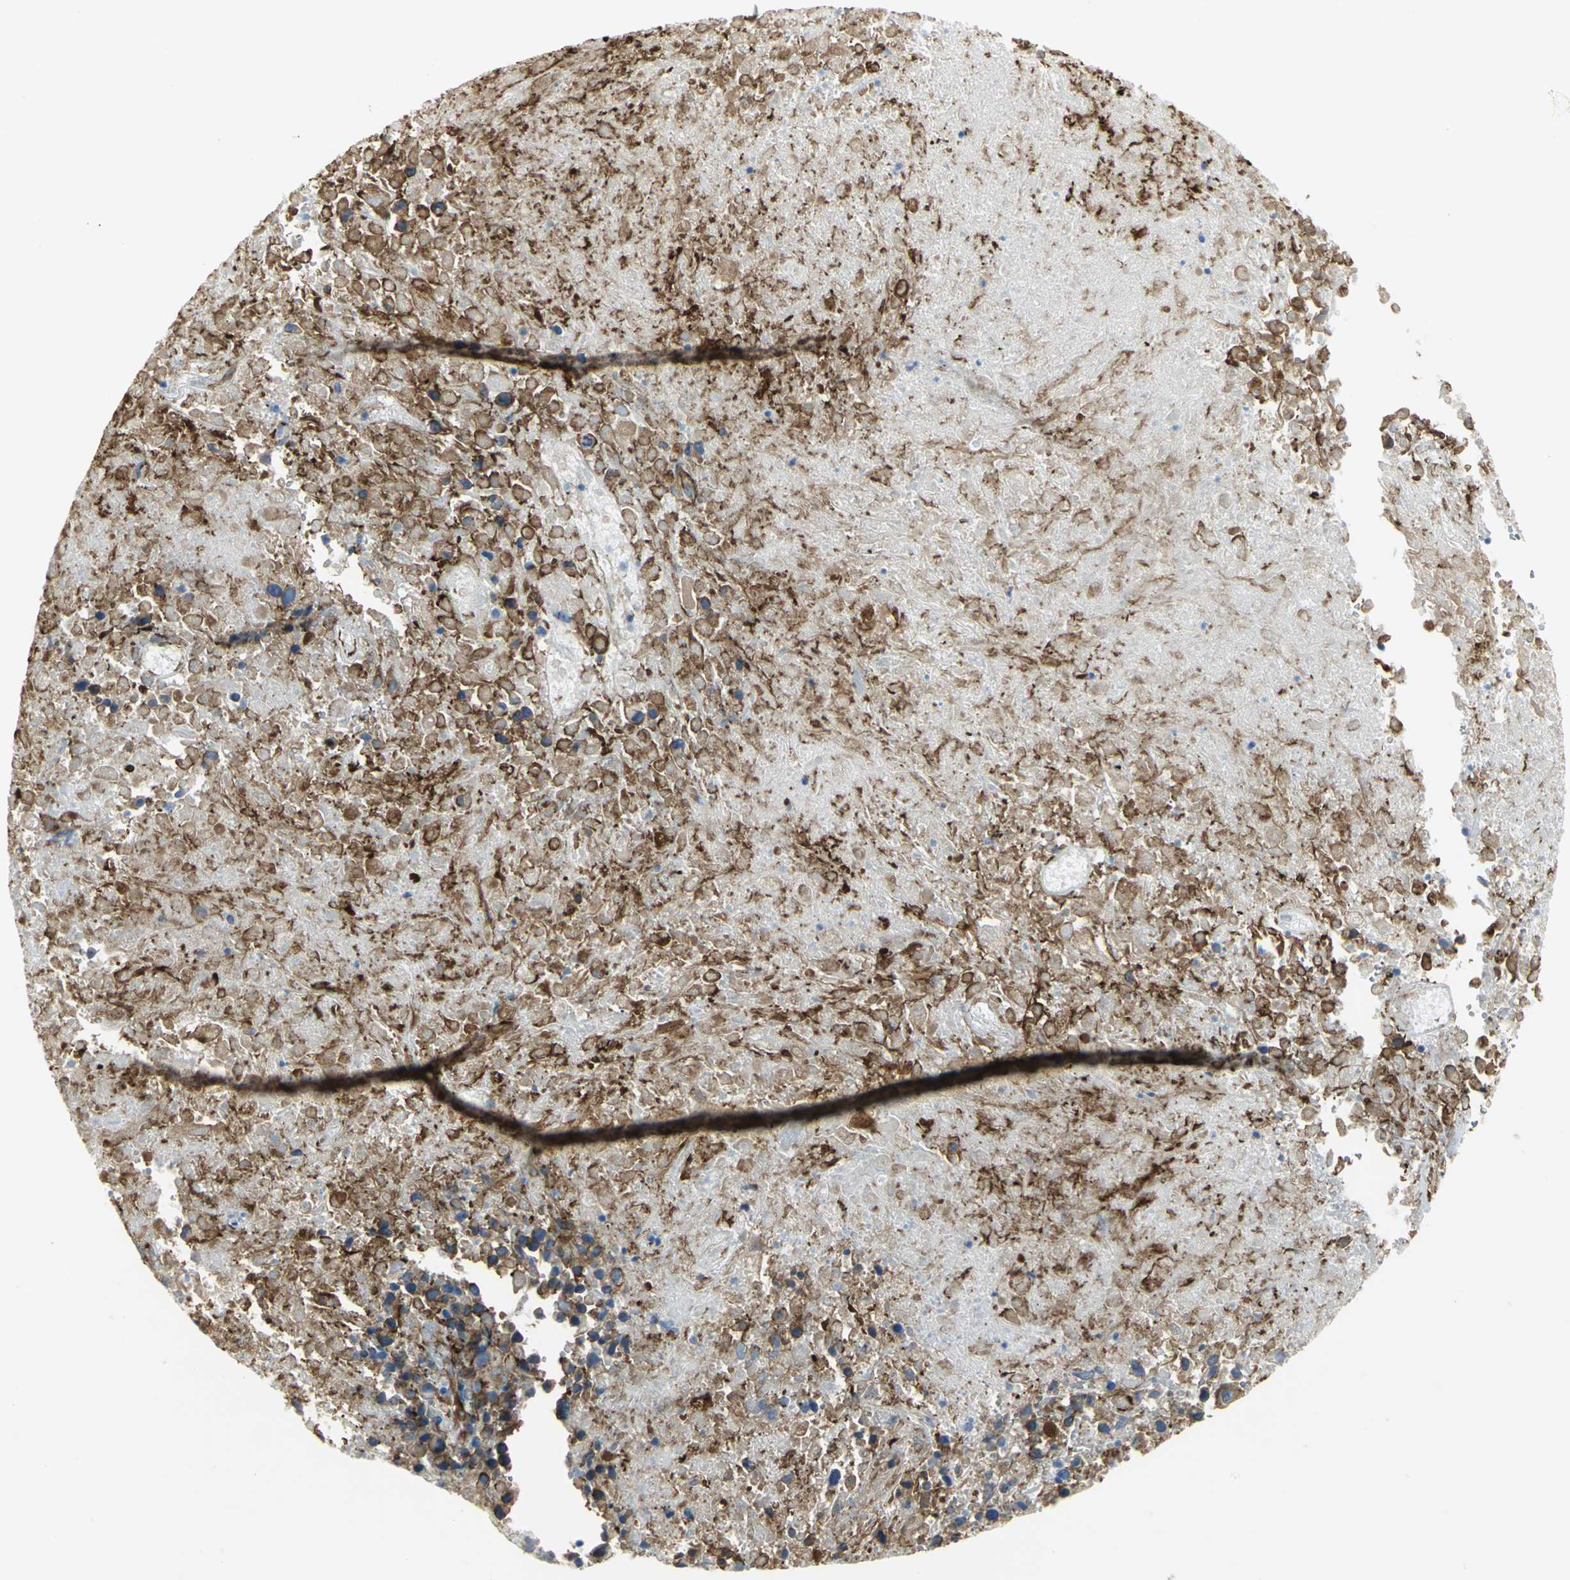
{"staining": {"intensity": "strong", "quantity": "25%-75%", "location": "cytoplasmic/membranous"}, "tissue": "melanoma", "cell_type": "Tumor cells", "image_type": "cancer", "snomed": [{"axis": "morphology", "description": "Malignant melanoma, Metastatic site"}, {"axis": "topography", "description": "Cerebral cortex"}], "caption": "Protein staining shows strong cytoplasmic/membranous positivity in about 25%-75% of tumor cells in melanoma. The staining was performed using DAB (3,3'-diaminobenzidine) to visualize the protein expression in brown, while the nuclei were stained in blue with hematoxylin (Magnification: 20x).", "gene": "FLNB", "patient": {"sex": "female", "age": 52}}